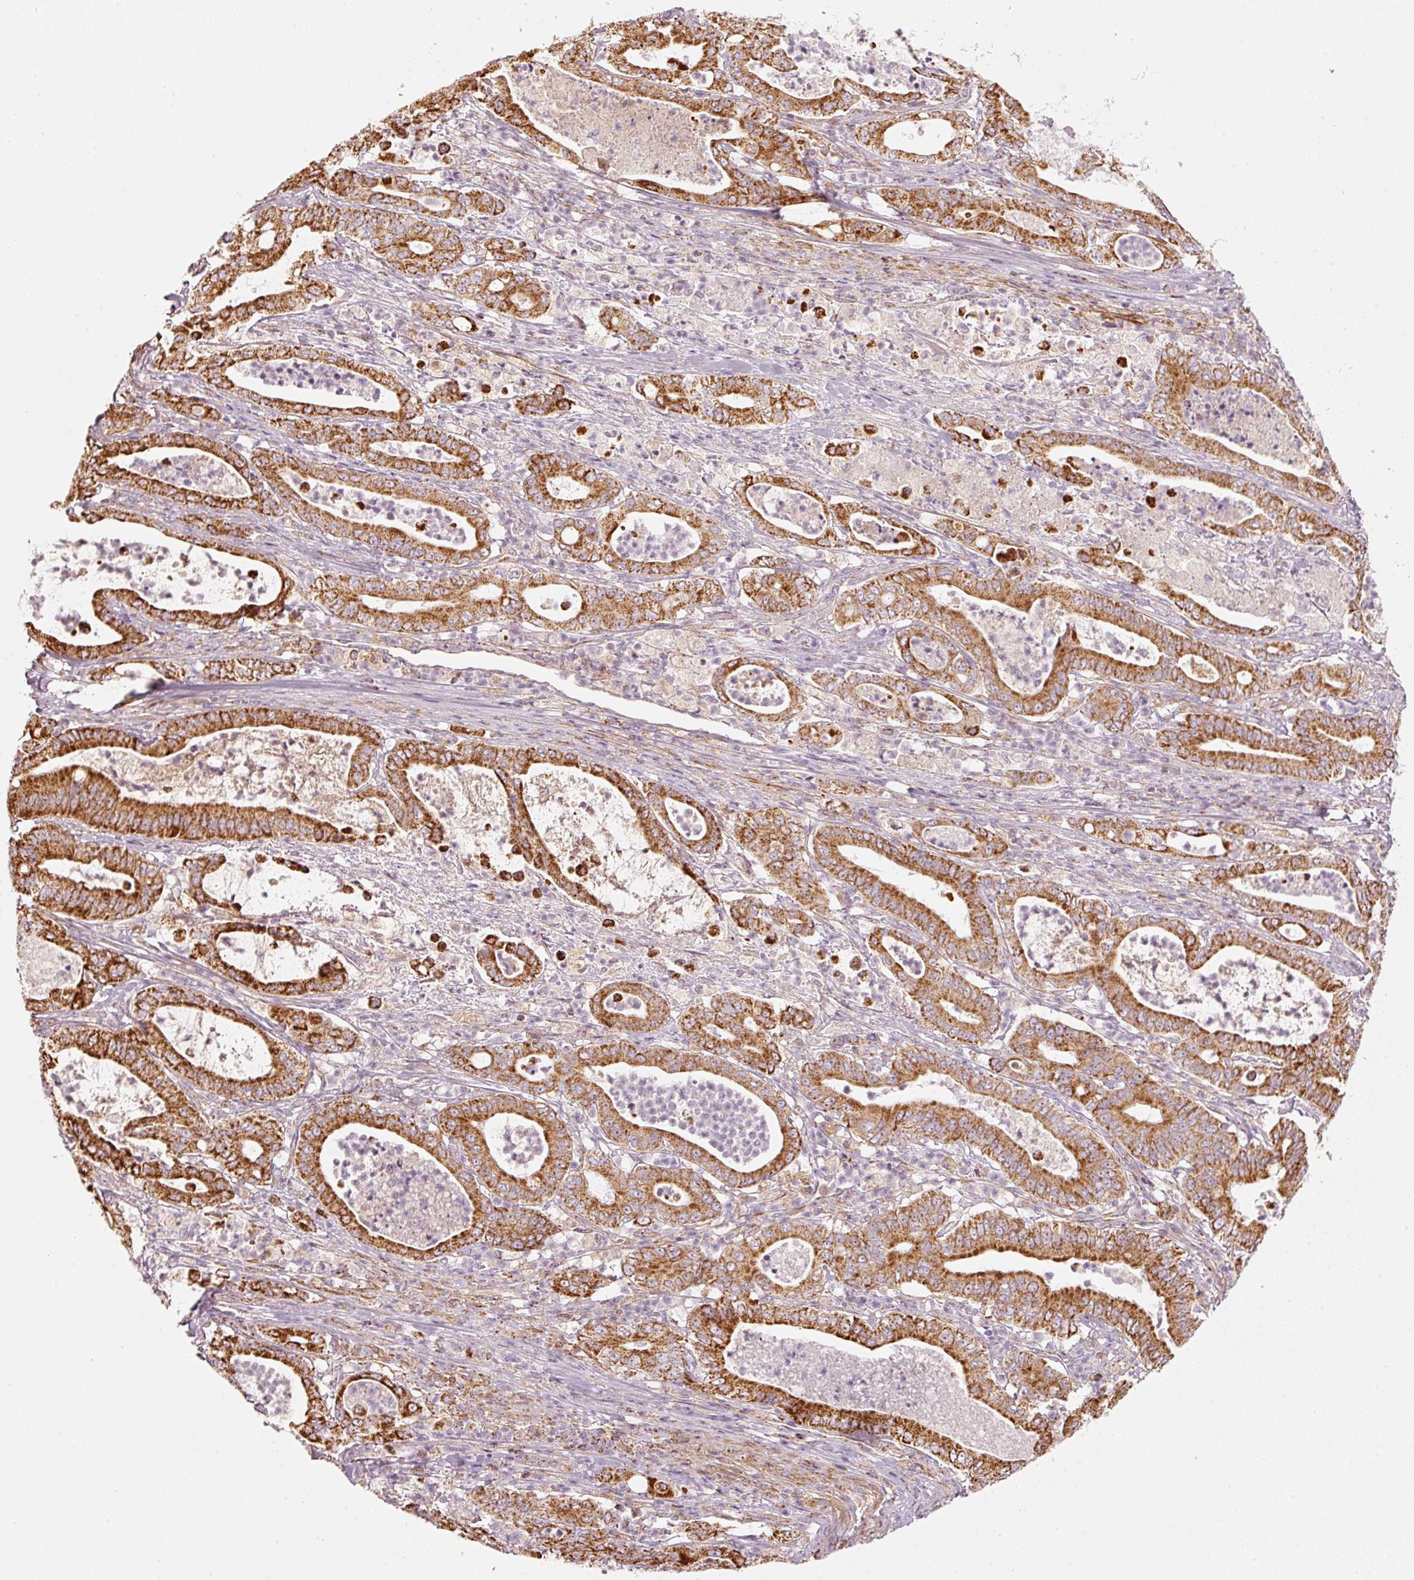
{"staining": {"intensity": "strong", "quantity": ">75%", "location": "cytoplasmic/membranous"}, "tissue": "pancreatic cancer", "cell_type": "Tumor cells", "image_type": "cancer", "snomed": [{"axis": "morphology", "description": "Adenocarcinoma, NOS"}, {"axis": "topography", "description": "Pancreas"}], "caption": "High-magnification brightfield microscopy of adenocarcinoma (pancreatic) stained with DAB (3,3'-diaminobenzidine) (brown) and counterstained with hematoxylin (blue). tumor cells exhibit strong cytoplasmic/membranous expression is identified in approximately>75% of cells.", "gene": "C17orf98", "patient": {"sex": "male", "age": 71}}